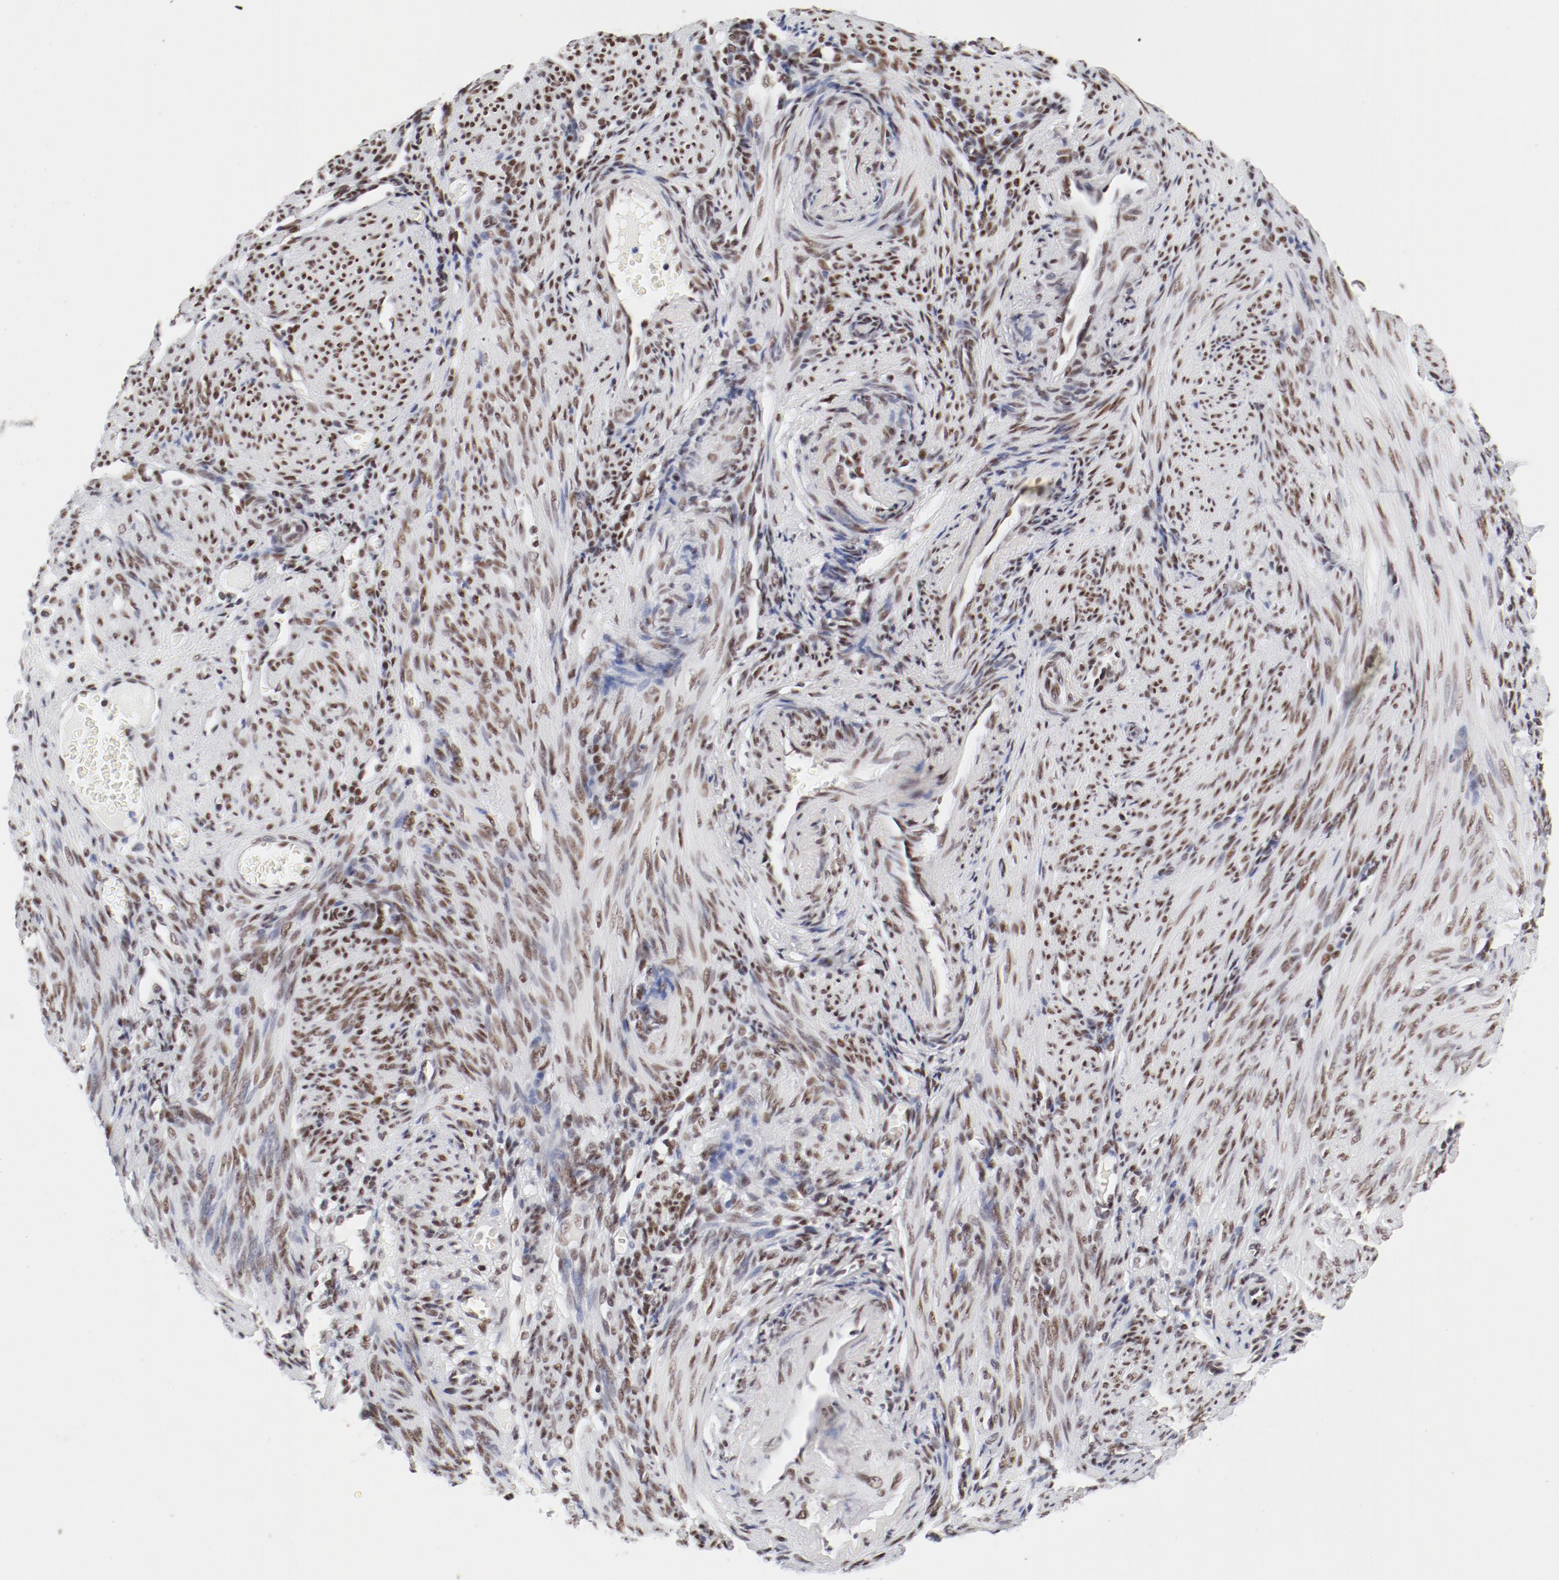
{"staining": {"intensity": "moderate", "quantity": ">75%", "location": "nuclear"}, "tissue": "endometrium", "cell_type": "Cells in endometrial stroma", "image_type": "normal", "snomed": [{"axis": "morphology", "description": "Normal tissue, NOS"}, {"axis": "topography", "description": "Endometrium"}], "caption": "Immunohistochemistry (IHC) of unremarkable endometrium demonstrates medium levels of moderate nuclear positivity in approximately >75% of cells in endometrial stroma. (DAB = brown stain, brightfield microscopy at high magnification).", "gene": "ATF2", "patient": {"sex": "female", "age": 72}}